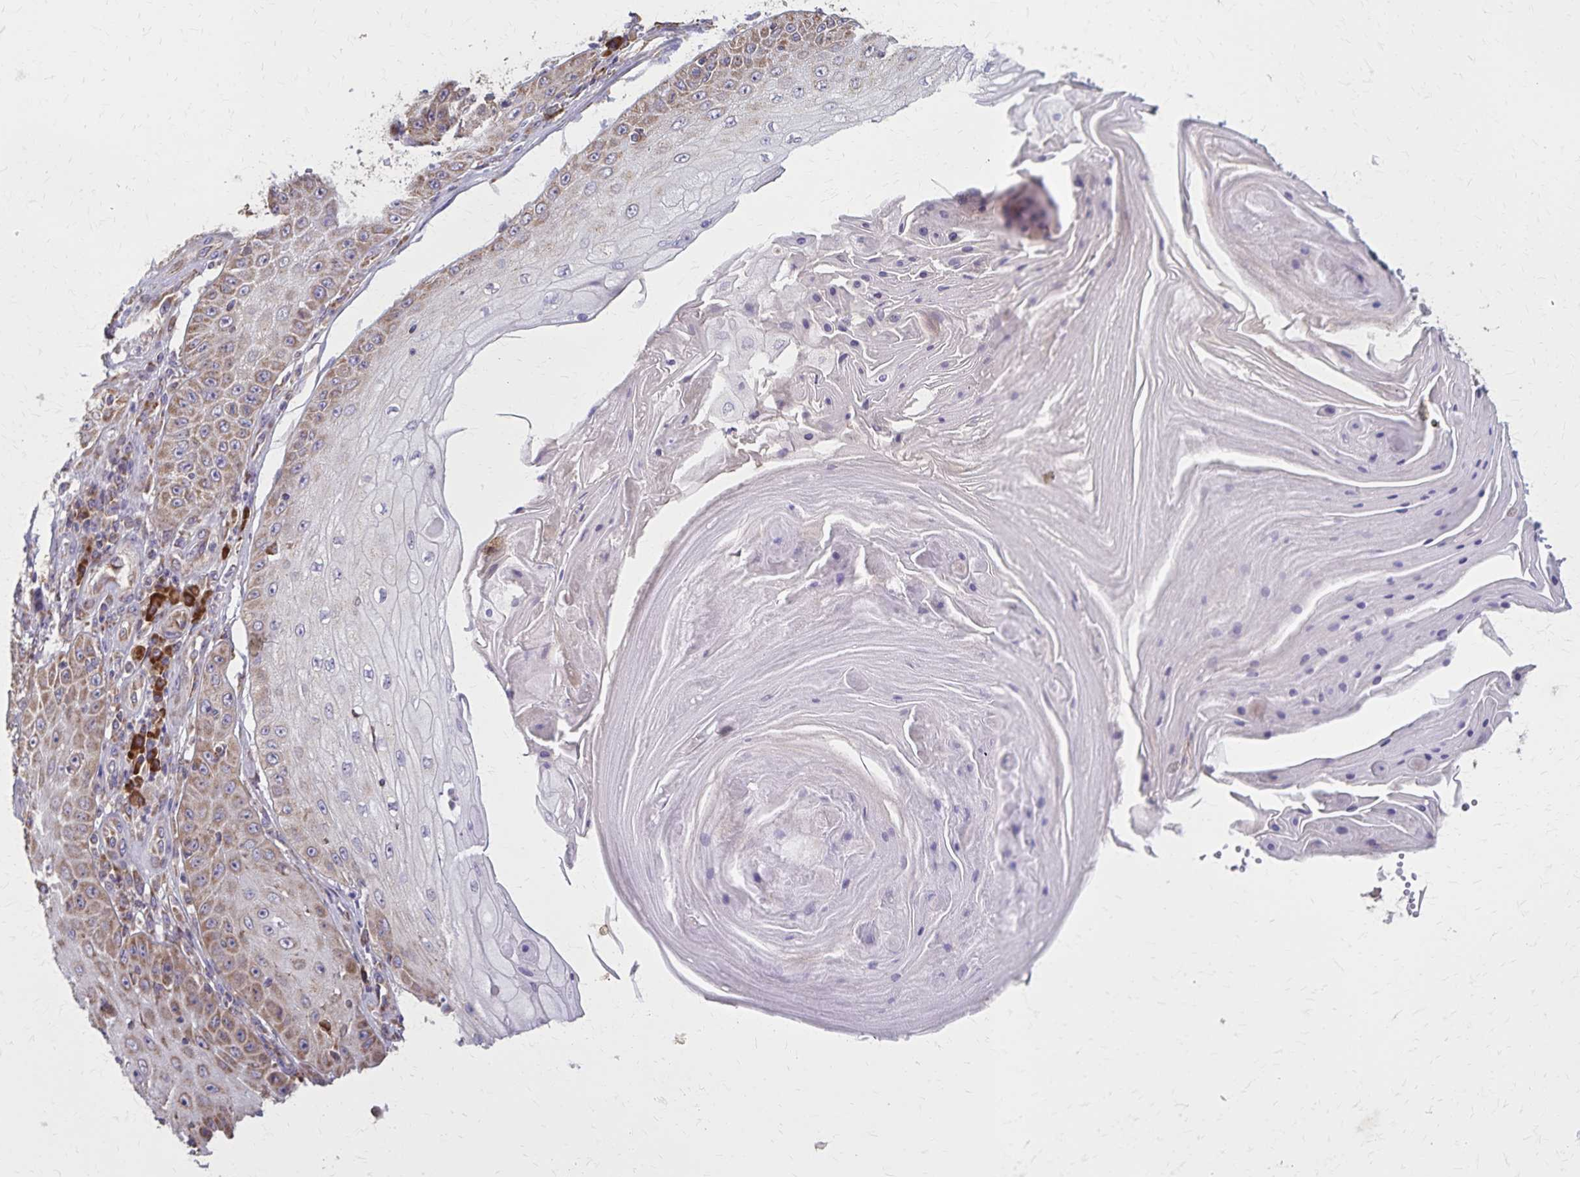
{"staining": {"intensity": "moderate", "quantity": "25%-75%", "location": "cytoplasmic/membranous"}, "tissue": "skin cancer", "cell_type": "Tumor cells", "image_type": "cancer", "snomed": [{"axis": "morphology", "description": "Squamous cell carcinoma, NOS"}, {"axis": "topography", "description": "Skin"}], "caption": "Immunohistochemistry photomicrograph of neoplastic tissue: squamous cell carcinoma (skin) stained using IHC displays medium levels of moderate protein expression localized specifically in the cytoplasmic/membranous of tumor cells, appearing as a cytoplasmic/membranous brown color.", "gene": "RNF10", "patient": {"sex": "male", "age": 70}}